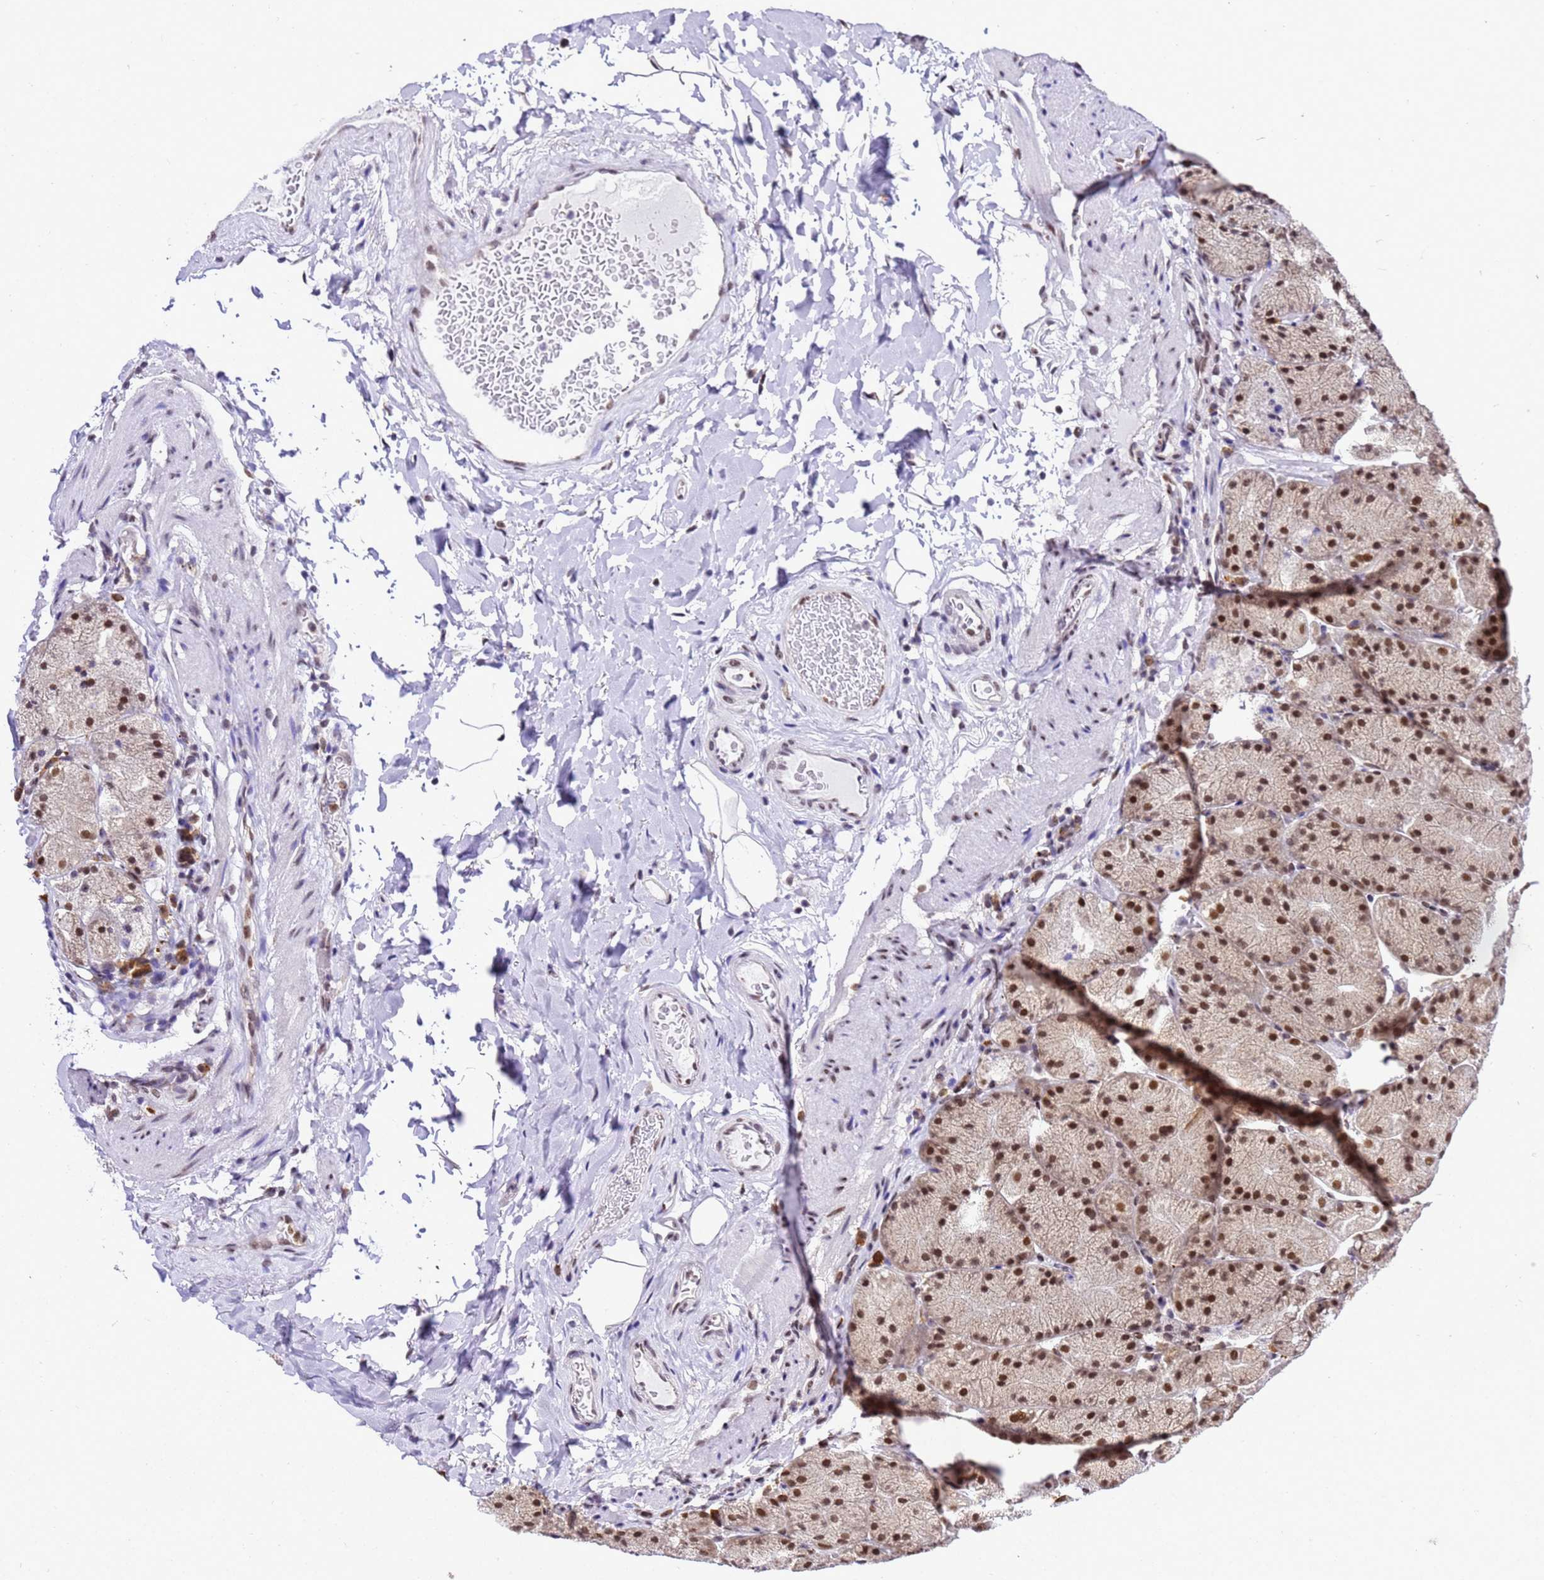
{"staining": {"intensity": "moderate", "quantity": ">75%", "location": "cytoplasmic/membranous,nuclear"}, "tissue": "stomach", "cell_type": "Glandular cells", "image_type": "normal", "snomed": [{"axis": "morphology", "description": "Normal tissue, NOS"}, {"axis": "topography", "description": "Stomach, upper"}, {"axis": "topography", "description": "Stomach, lower"}], "caption": "The photomicrograph displays staining of benign stomach, revealing moderate cytoplasmic/membranous,nuclear protein staining (brown color) within glandular cells.", "gene": "SMN1", "patient": {"sex": "male", "age": 67}}